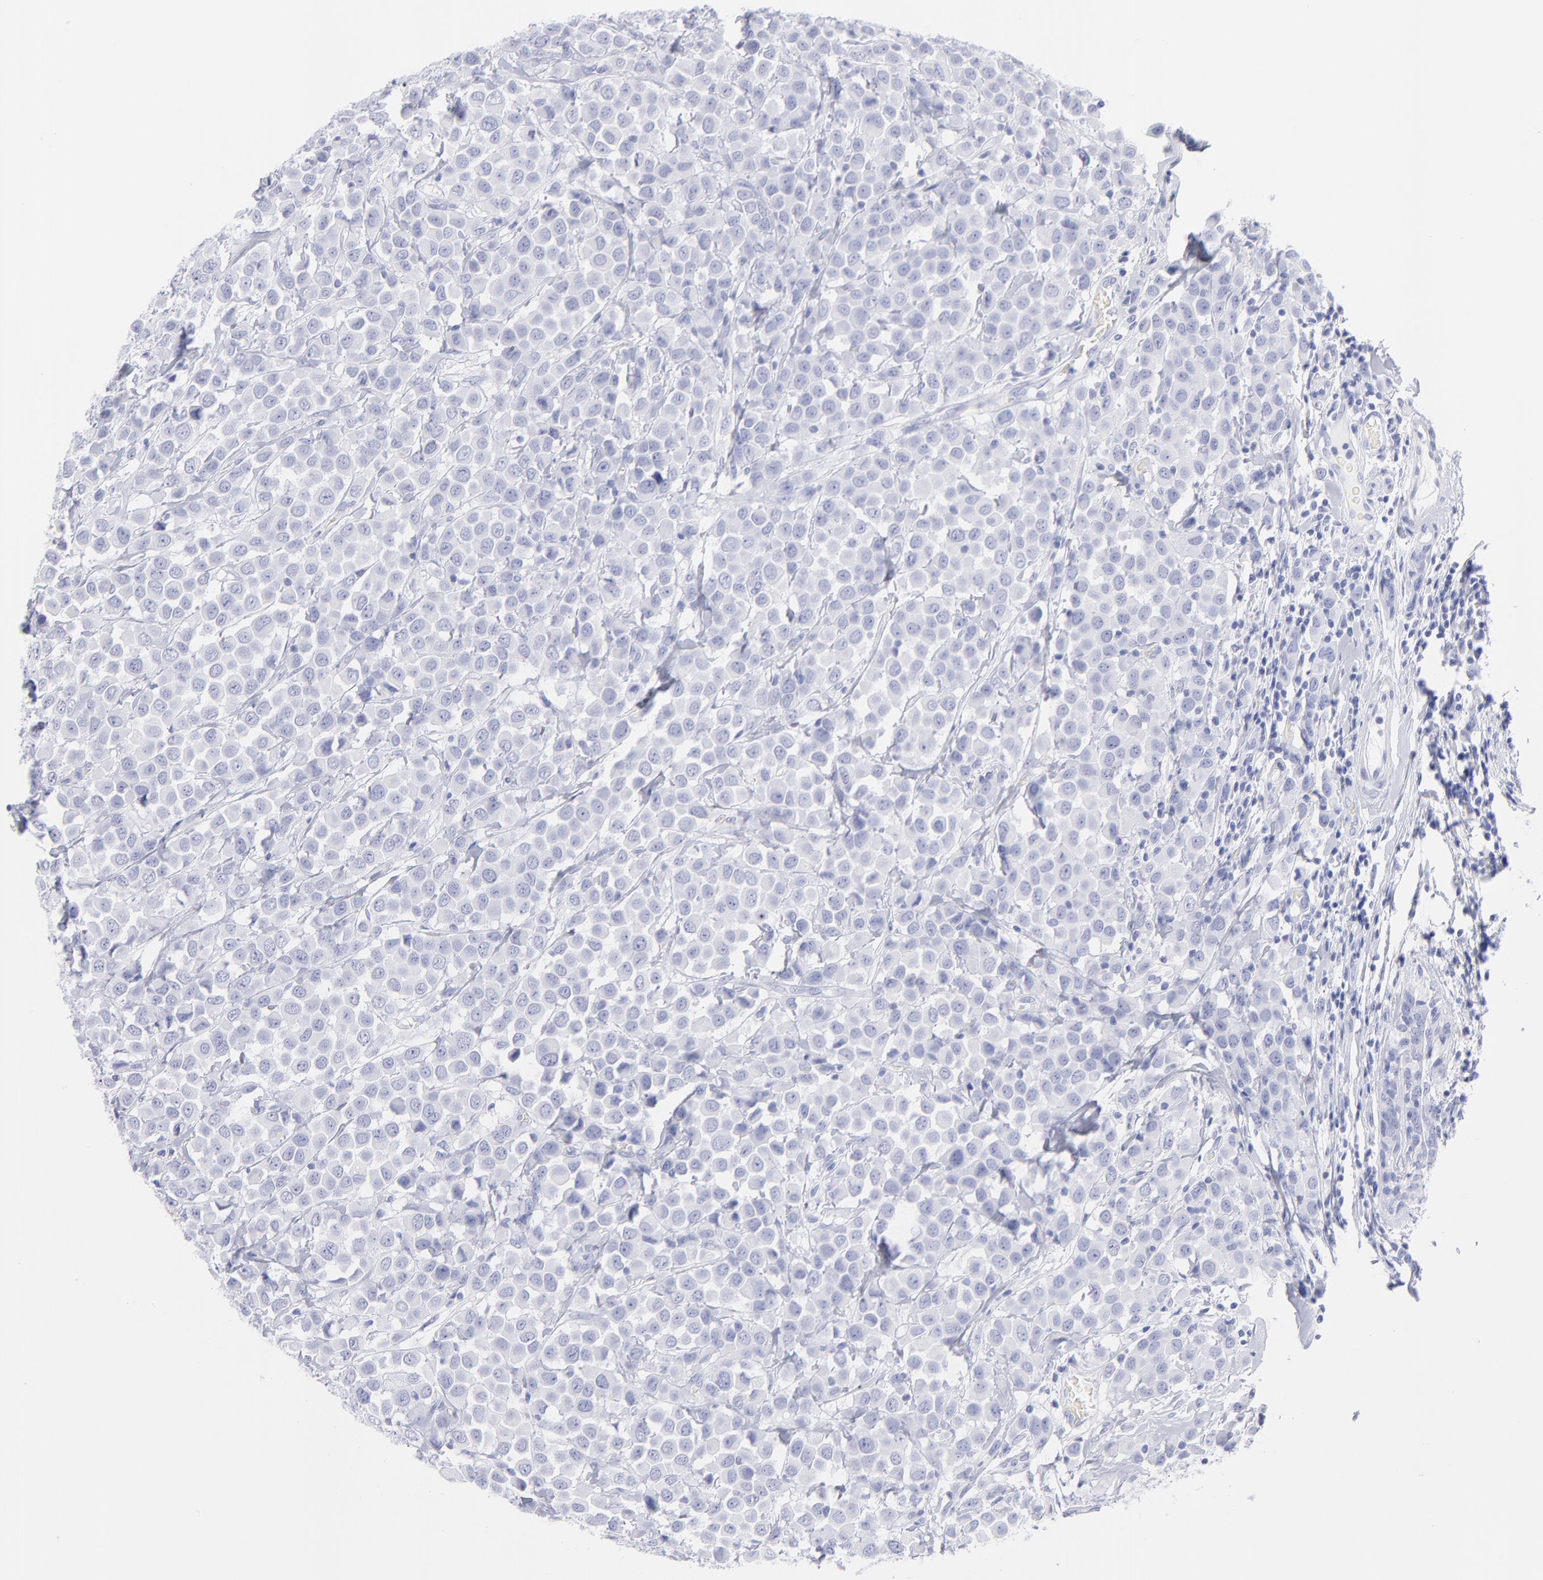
{"staining": {"intensity": "negative", "quantity": "none", "location": "none"}, "tissue": "breast cancer", "cell_type": "Tumor cells", "image_type": "cancer", "snomed": [{"axis": "morphology", "description": "Duct carcinoma"}, {"axis": "topography", "description": "Breast"}], "caption": "An immunohistochemistry (IHC) photomicrograph of breast cancer is shown. There is no staining in tumor cells of breast cancer.", "gene": "F13B", "patient": {"sex": "female", "age": 61}}